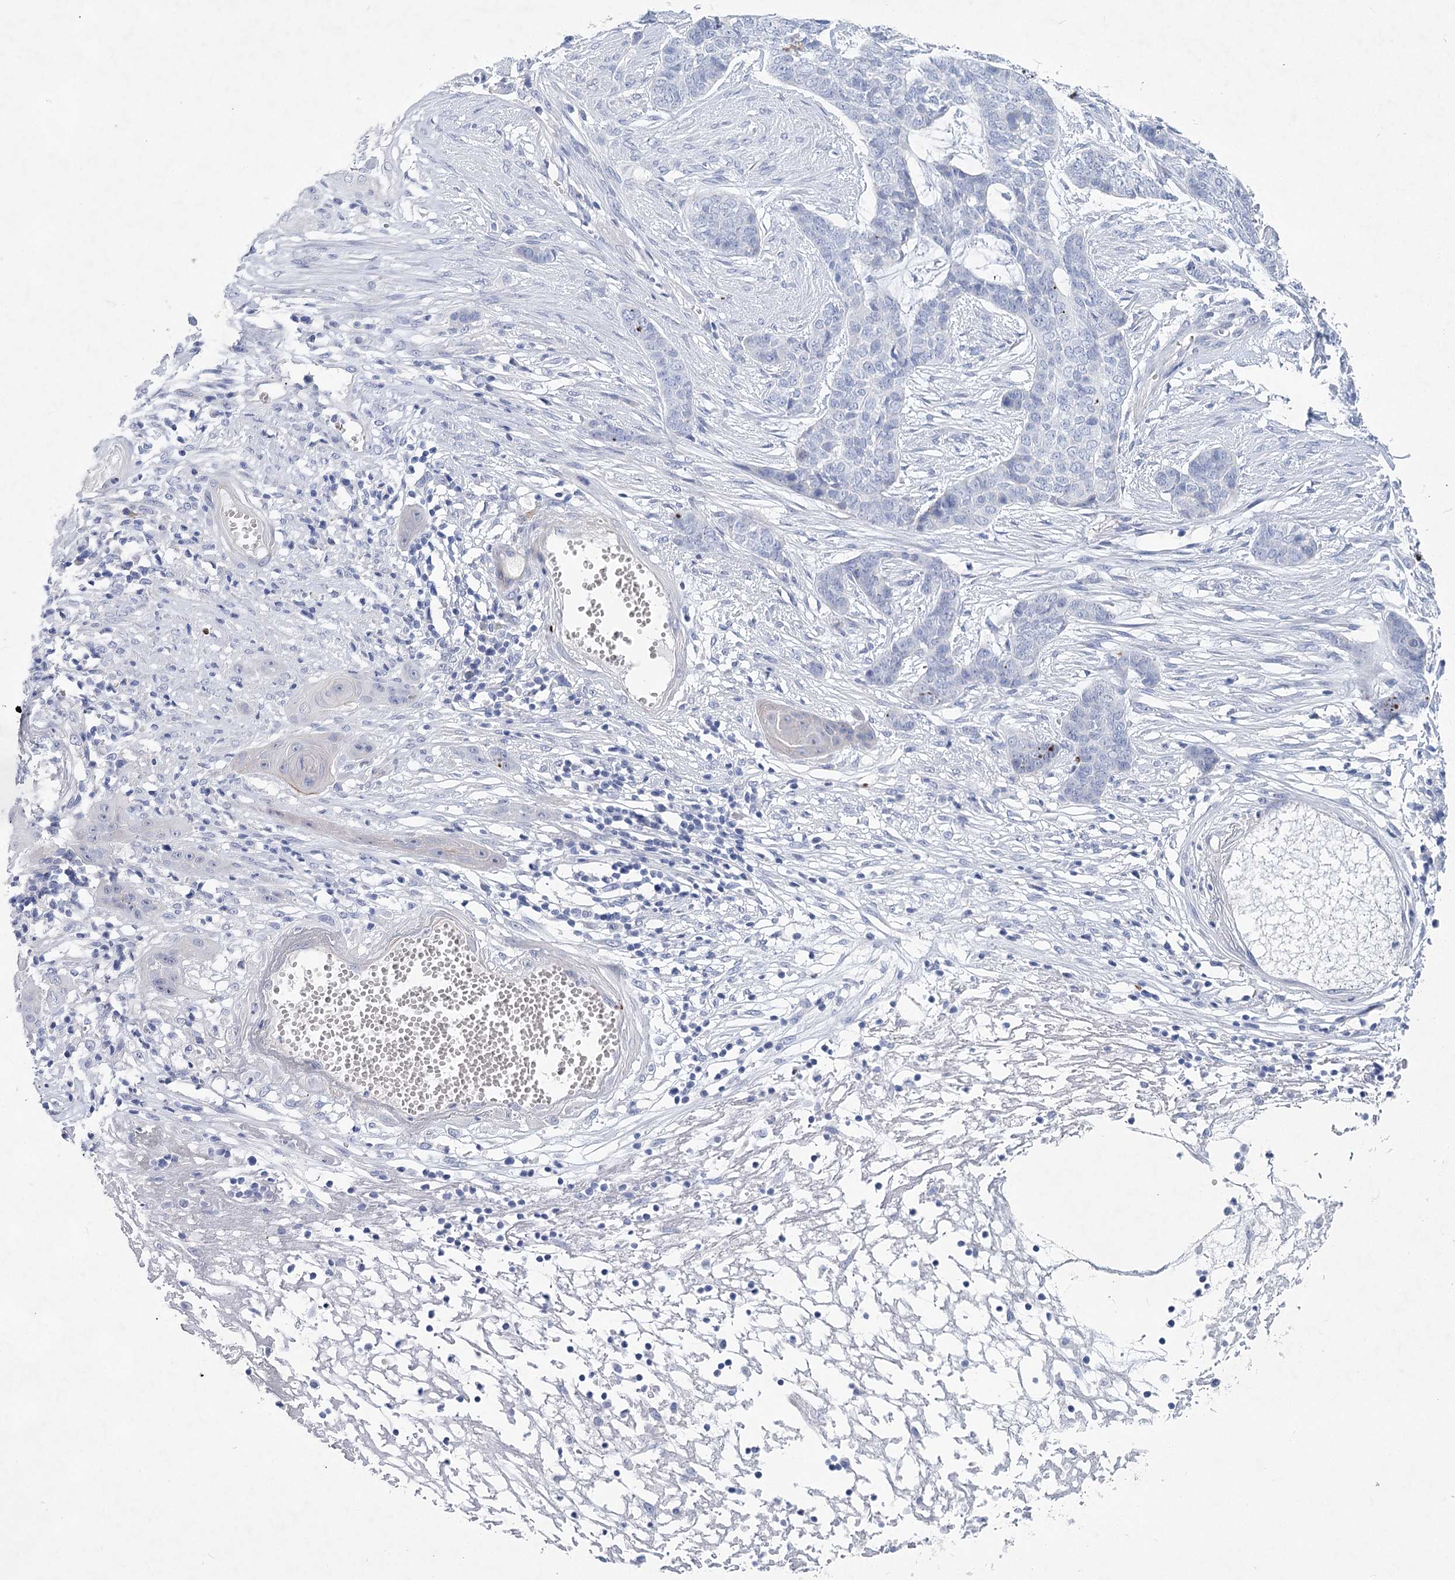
{"staining": {"intensity": "negative", "quantity": "none", "location": "none"}, "tissue": "skin cancer", "cell_type": "Tumor cells", "image_type": "cancer", "snomed": [{"axis": "morphology", "description": "Basal cell carcinoma"}, {"axis": "topography", "description": "Skin"}], "caption": "High power microscopy histopathology image of an immunohistochemistry micrograph of skin cancer (basal cell carcinoma), revealing no significant staining in tumor cells. (DAB (3,3'-diaminobenzidine) immunohistochemistry (IHC), high magnification).", "gene": "WDR74", "patient": {"sex": "female", "age": 64}}